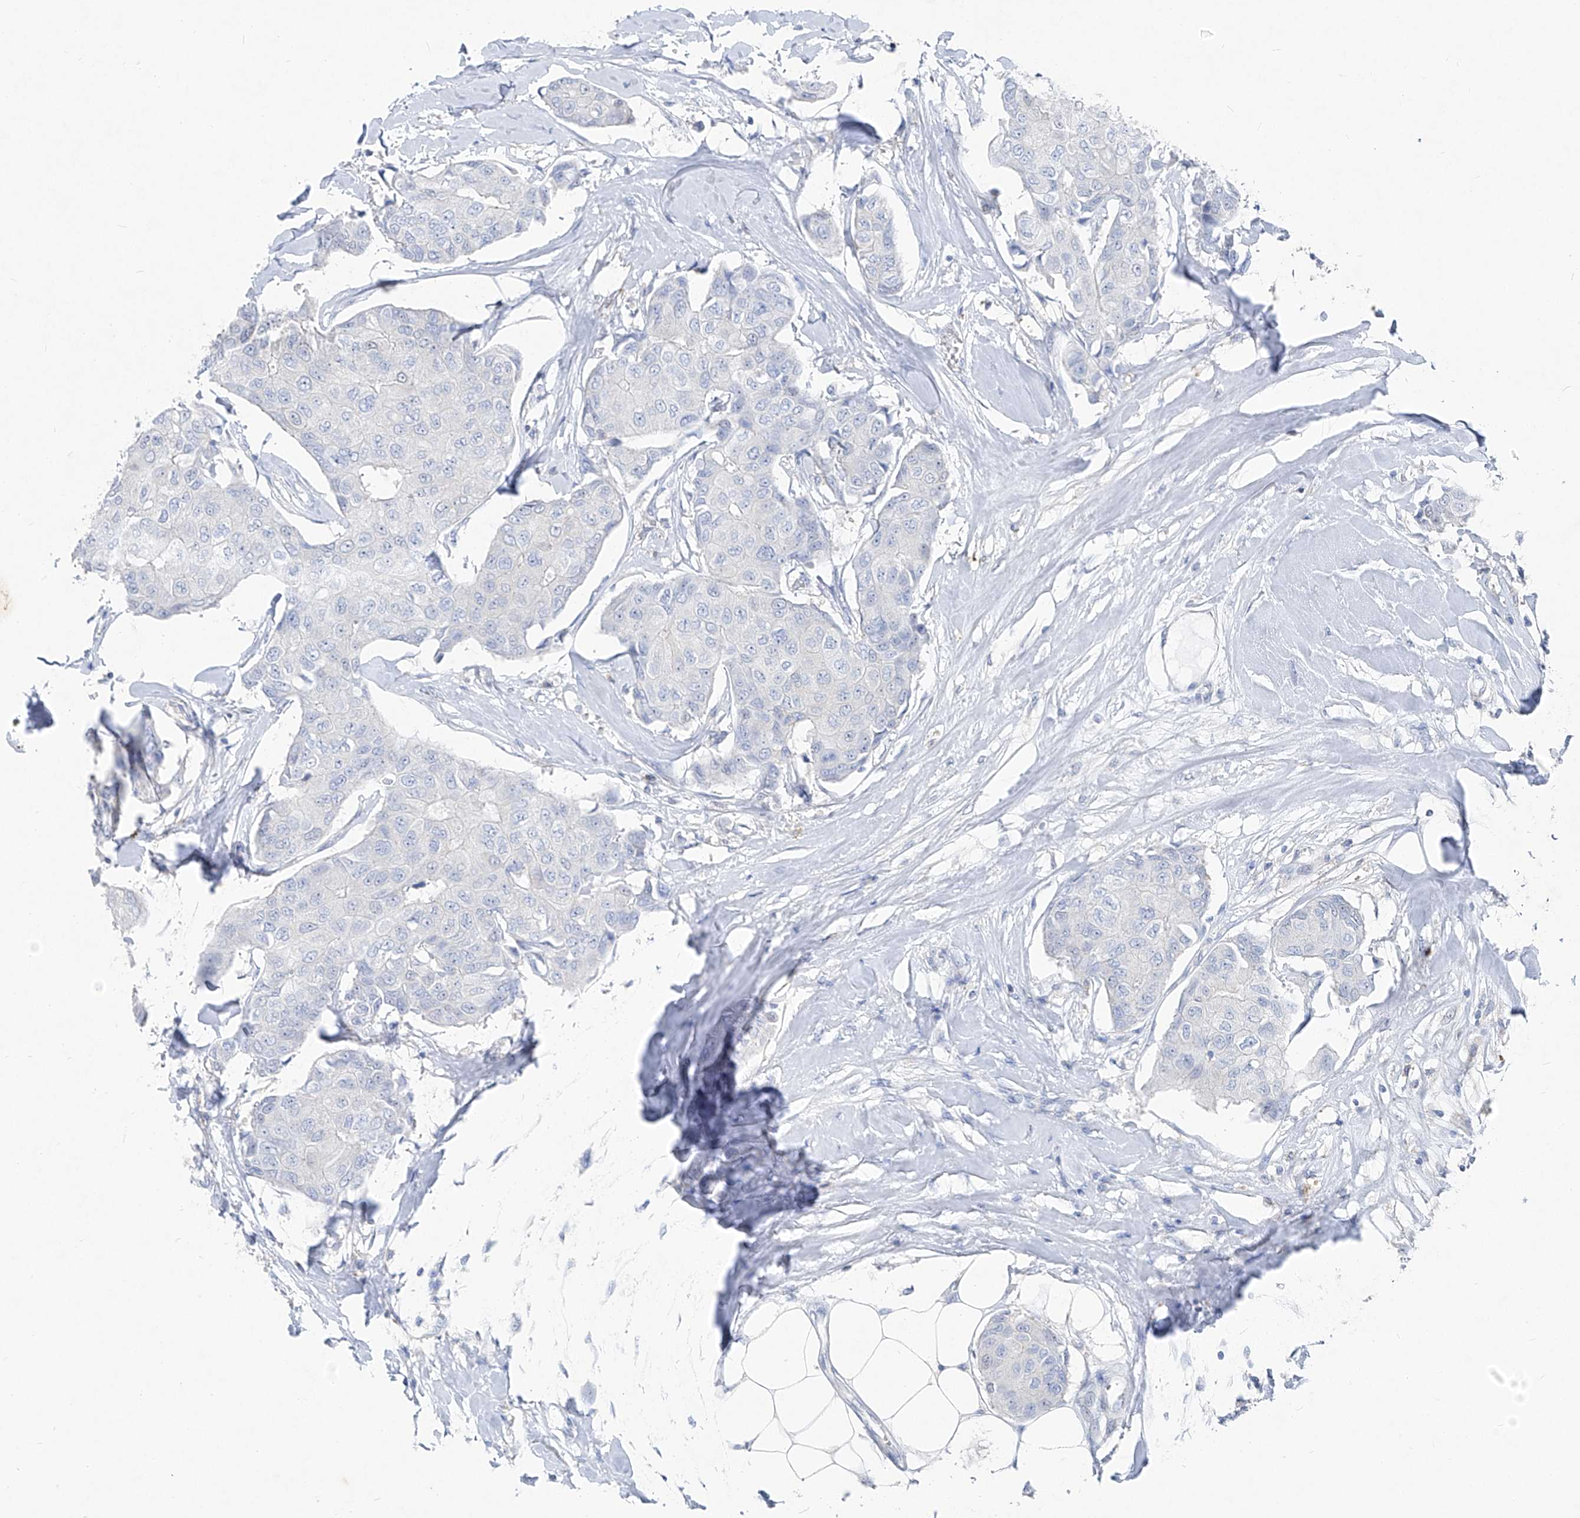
{"staining": {"intensity": "negative", "quantity": "none", "location": "none"}, "tissue": "breast cancer", "cell_type": "Tumor cells", "image_type": "cancer", "snomed": [{"axis": "morphology", "description": "Duct carcinoma"}, {"axis": "topography", "description": "Breast"}], "caption": "IHC photomicrograph of neoplastic tissue: human breast cancer stained with DAB exhibits no significant protein positivity in tumor cells.", "gene": "UFL1", "patient": {"sex": "female", "age": 80}}